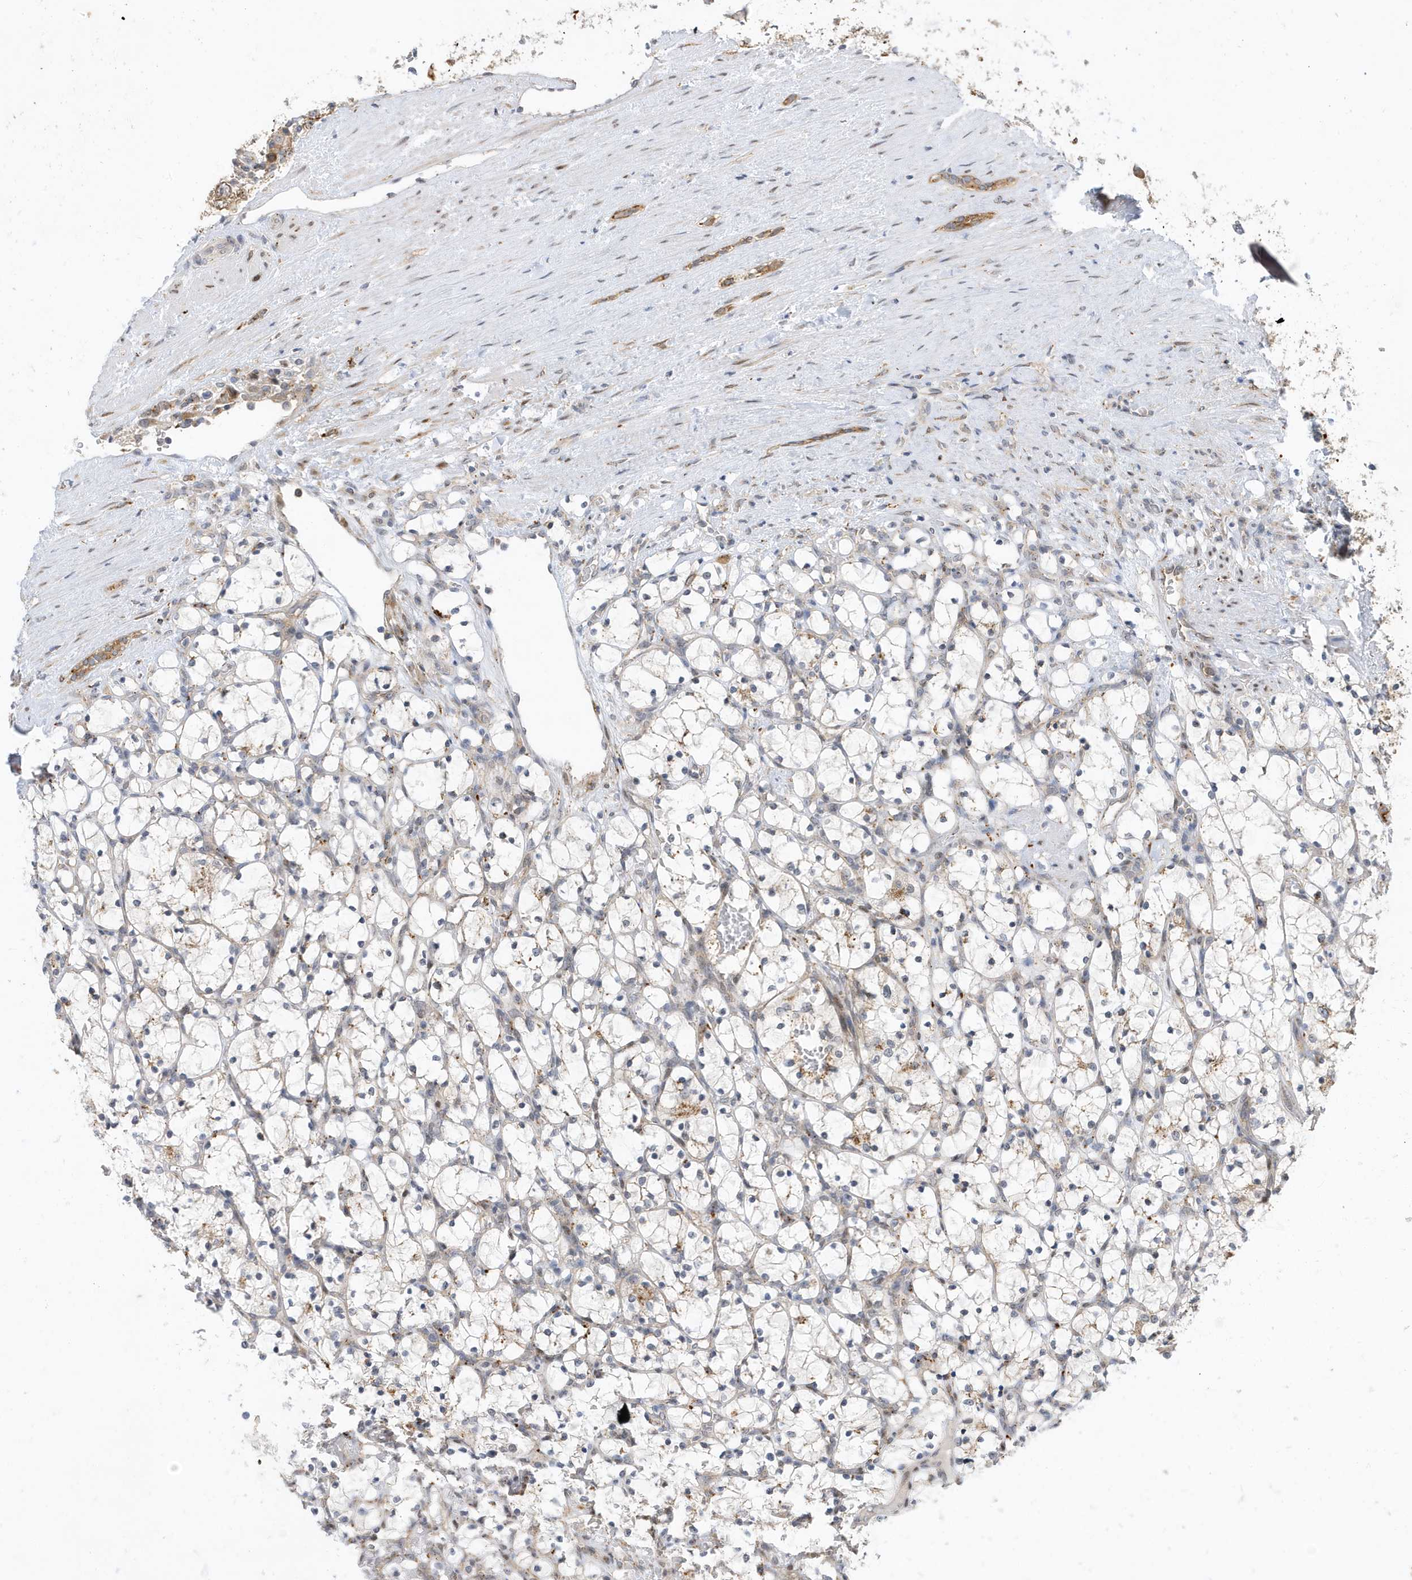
{"staining": {"intensity": "negative", "quantity": "none", "location": "none"}, "tissue": "renal cancer", "cell_type": "Tumor cells", "image_type": "cancer", "snomed": [{"axis": "morphology", "description": "Adenocarcinoma, NOS"}, {"axis": "topography", "description": "Kidney"}], "caption": "Human adenocarcinoma (renal) stained for a protein using immunohistochemistry (IHC) demonstrates no expression in tumor cells.", "gene": "ZNF507", "patient": {"sex": "female", "age": 69}}